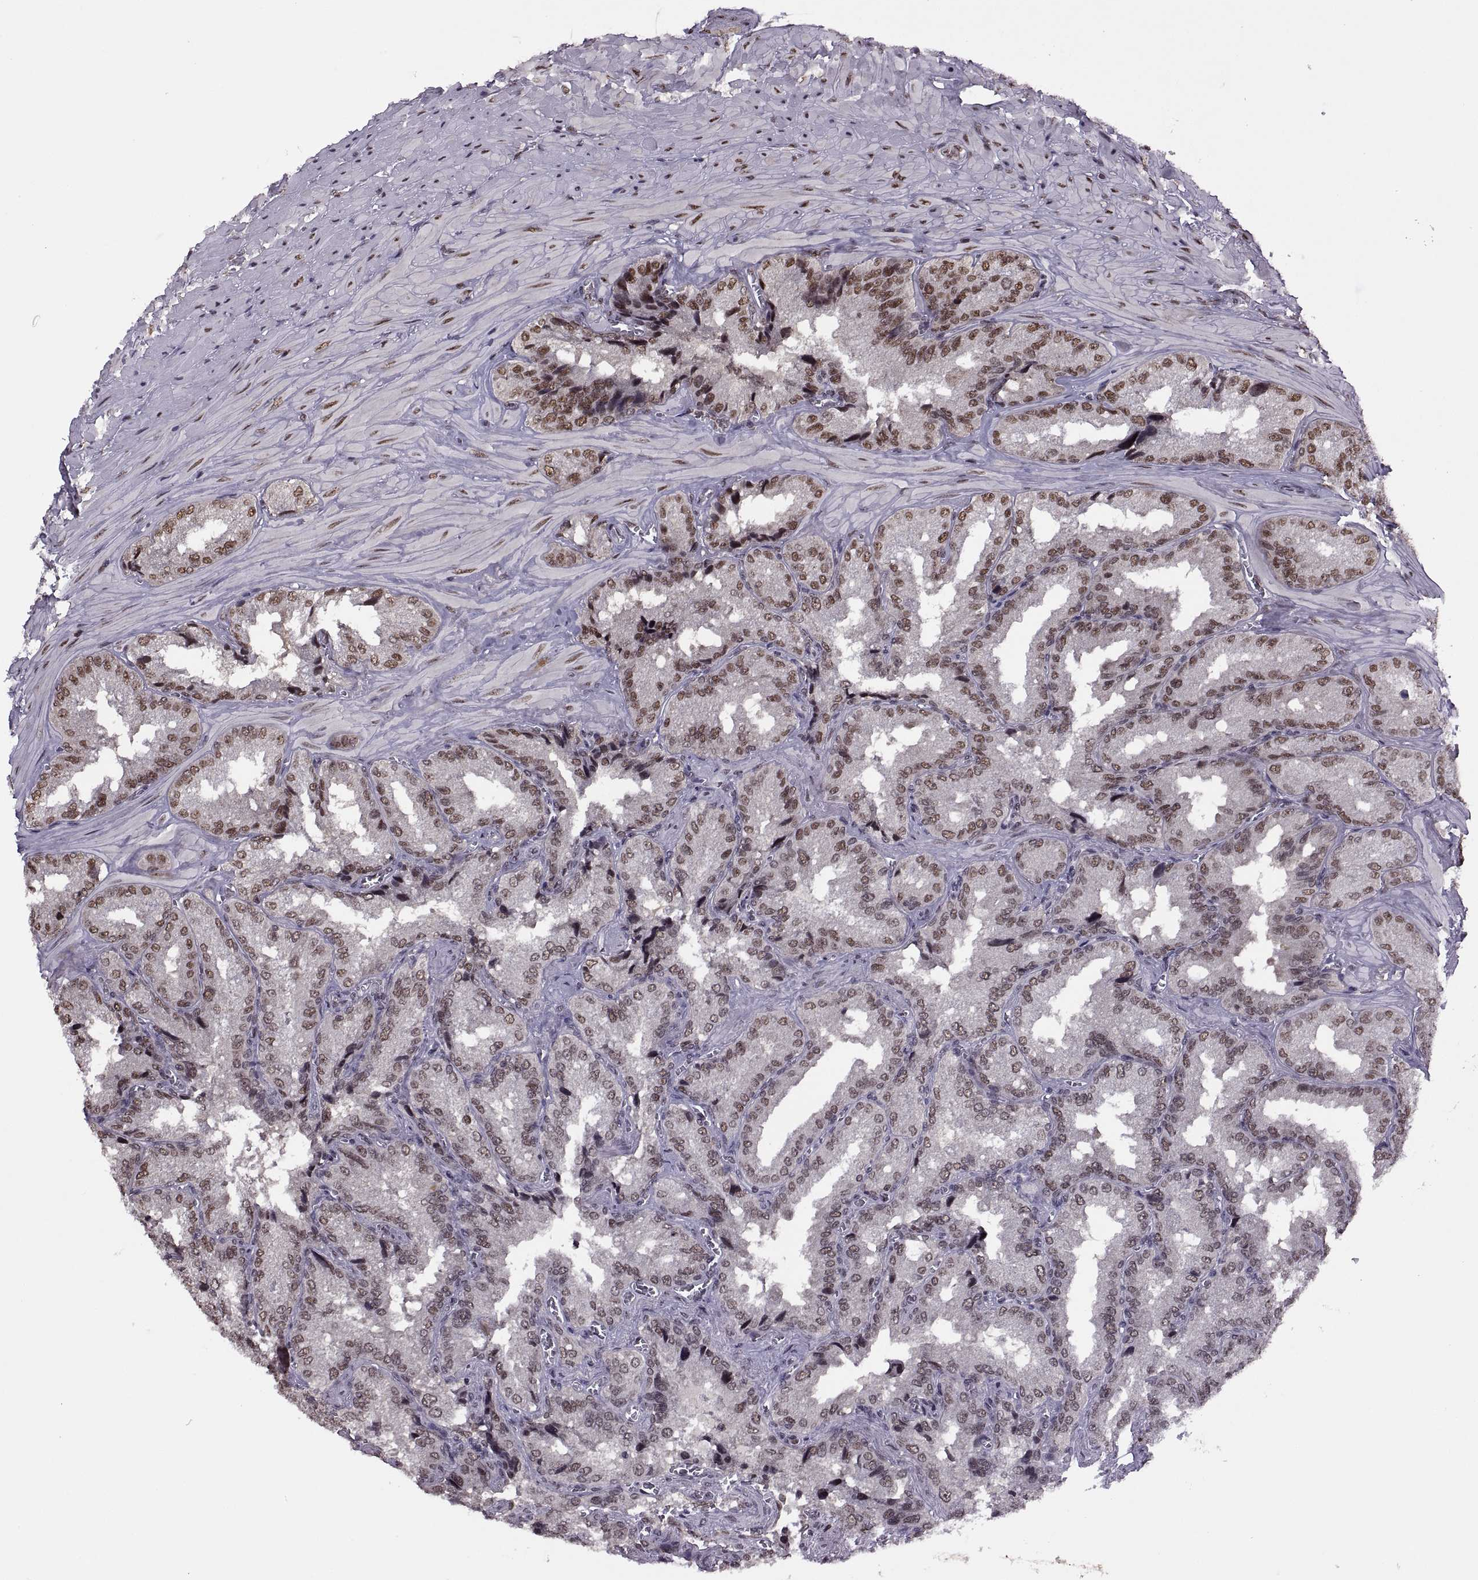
{"staining": {"intensity": "moderate", "quantity": "25%-75%", "location": "nuclear"}, "tissue": "seminal vesicle", "cell_type": "Glandular cells", "image_type": "normal", "snomed": [{"axis": "morphology", "description": "Normal tissue, NOS"}, {"axis": "topography", "description": "Seminal veicle"}], "caption": "High-power microscopy captured an IHC image of benign seminal vesicle, revealing moderate nuclear expression in about 25%-75% of glandular cells. (Brightfield microscopy of DAB IHC at high magnification).", "gene": "INTS3", "patient": {"sex": "male", "age": 37}}